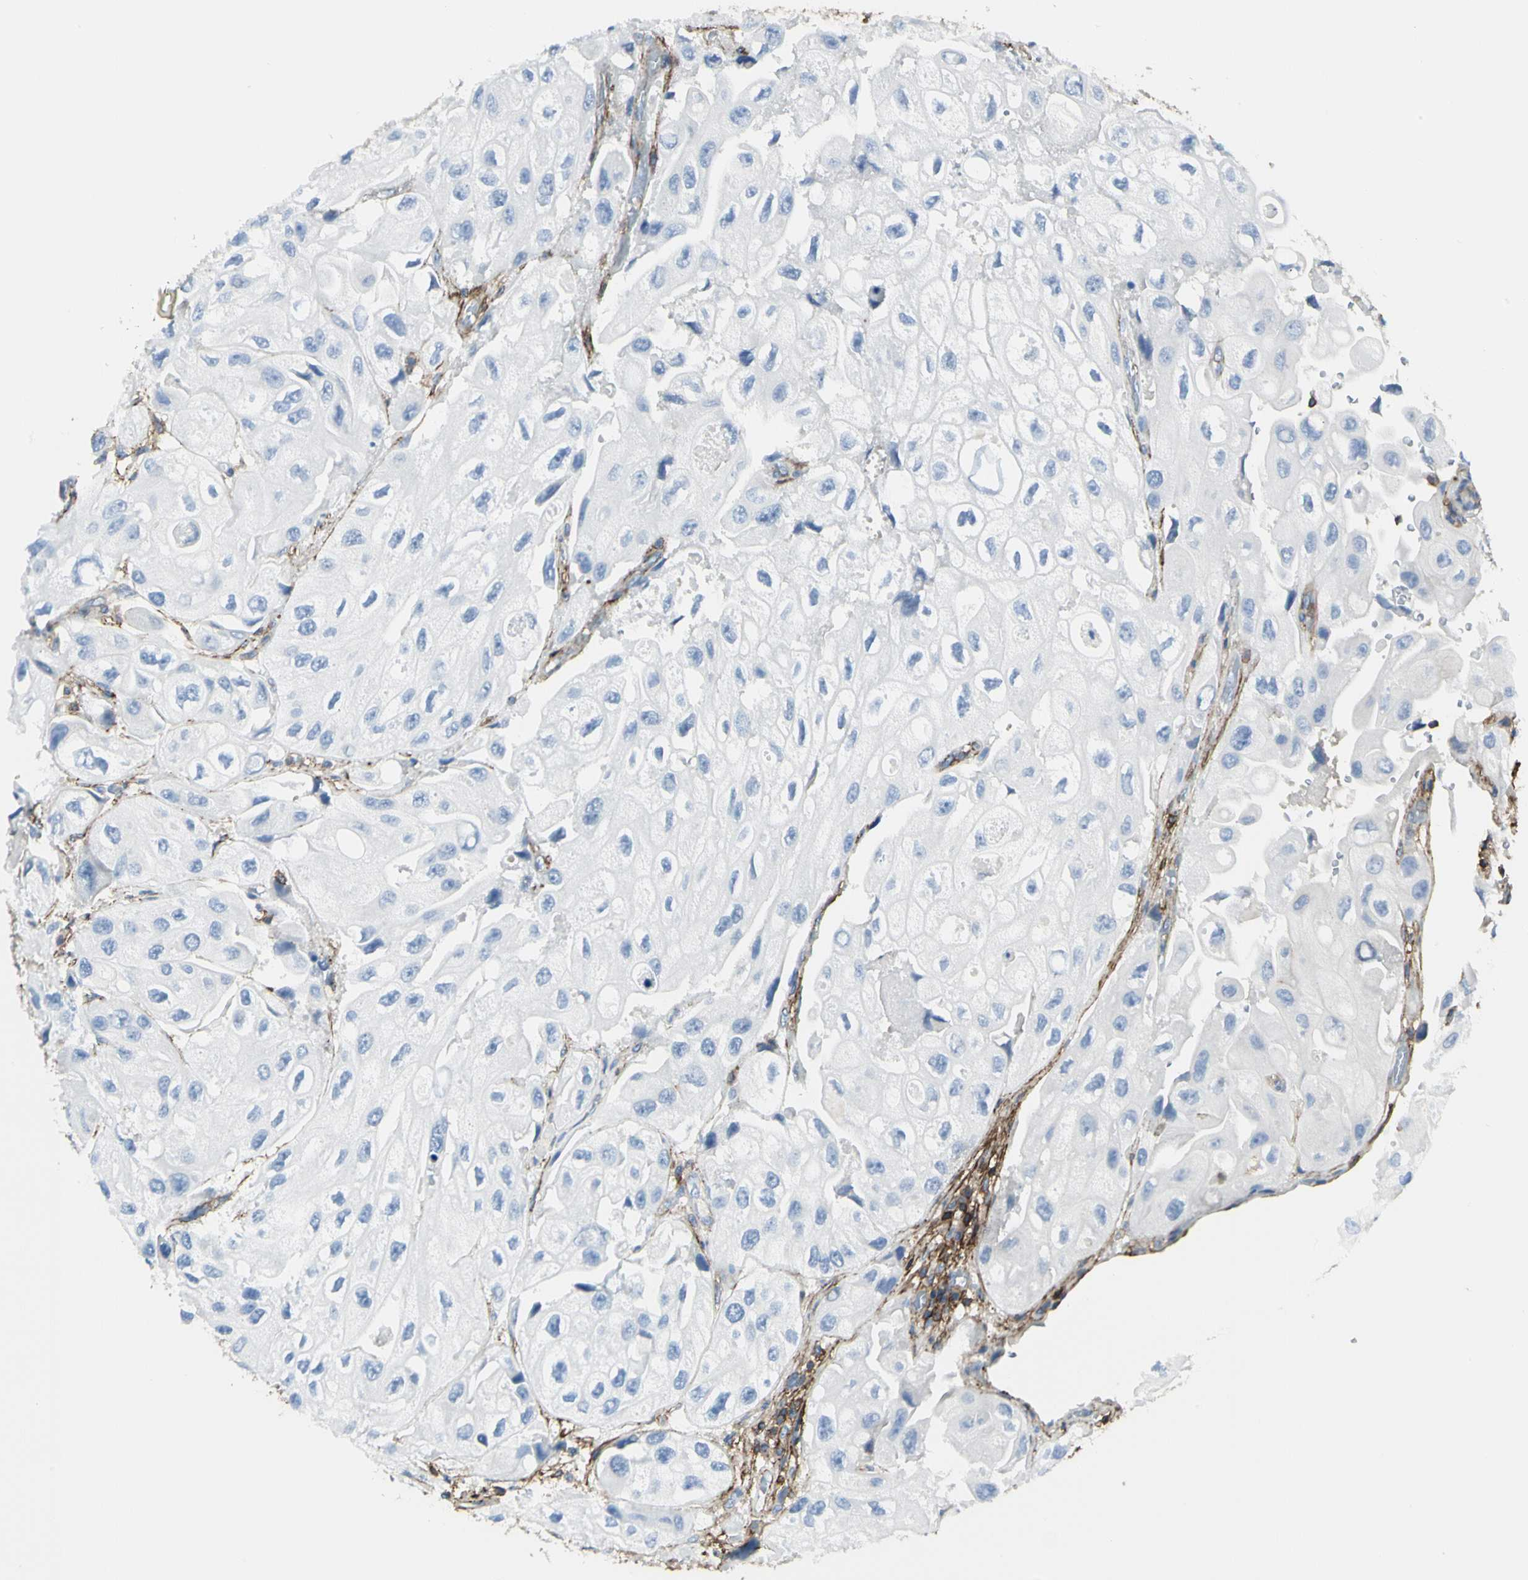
{"staining": {"intensity": "negative", "quantity": "none", "location": "none"}, "tissue": "urothelial cancer", "cell_type": "Tumor cells", "image_type": "cancer", "snomed": [{"axis": "morphology", "description": "Urothelial carcinoma, High grade"}, {"axis": "topography", "description": "Urinary bladder"}], "caption": "Tumor cells show no significant protein expression in high-grade urothelial carcinoma. Nuclei are stained in blue.", "gene": "CLEC2B", "patient": {"sex": "female", "age": 64}}